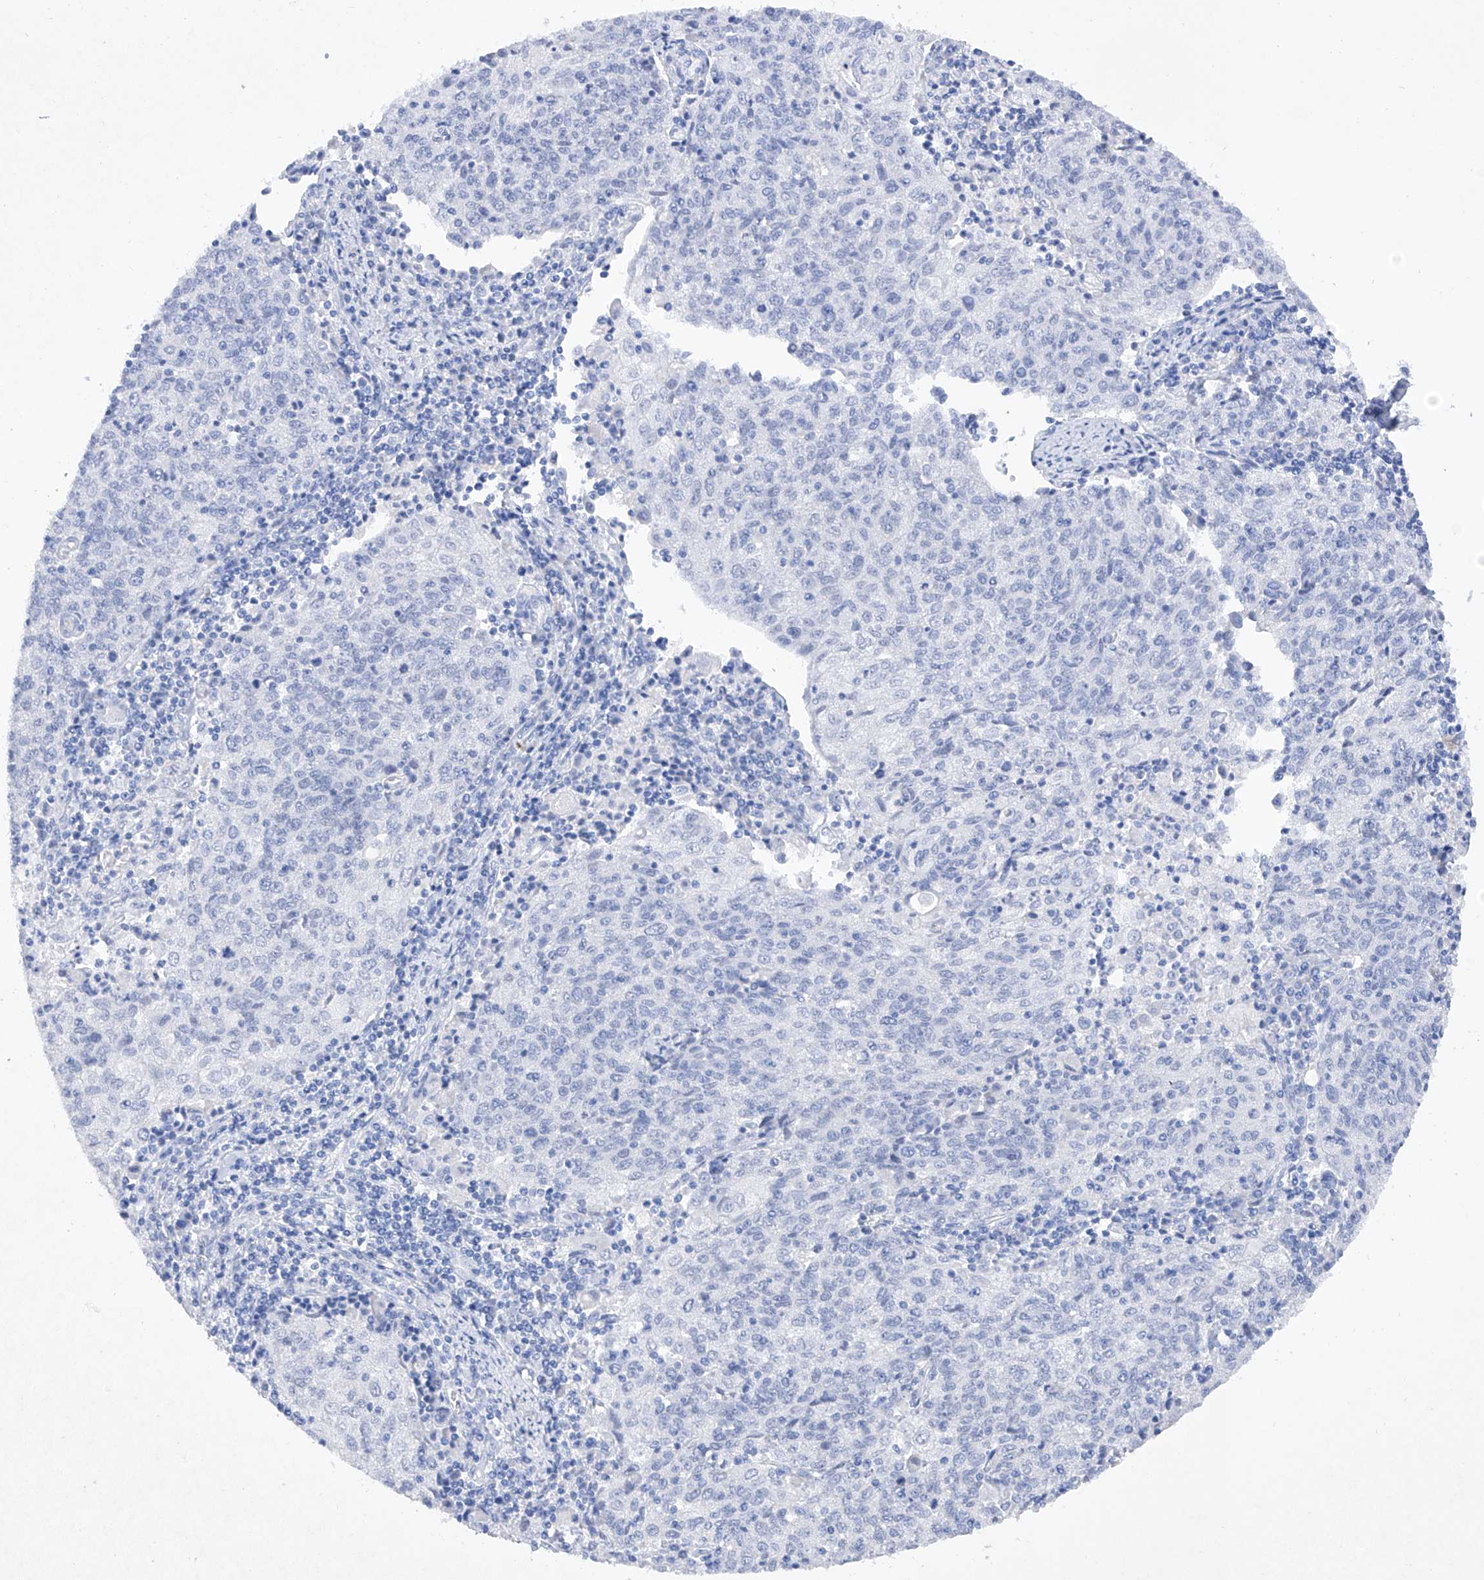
{"staining": {"intensity": "negative", "quantity": "none", "location": "none"}, "tissue": "cervical cancer", "cell_type": "Tumor cells", "image_type": "cancer", "snomed": [{"axis": "morphology", "description": "Squamous cell carcinoma, NOS"}, {"axis": "topography", "description": "Cervix"}], "caption": "IHC of human cervical cancer (squamous cell carcinoma) demonstrates no positivity in tumor cells.", "gene": "BARX2", "patient": {"sex": "female", "age": 48}}